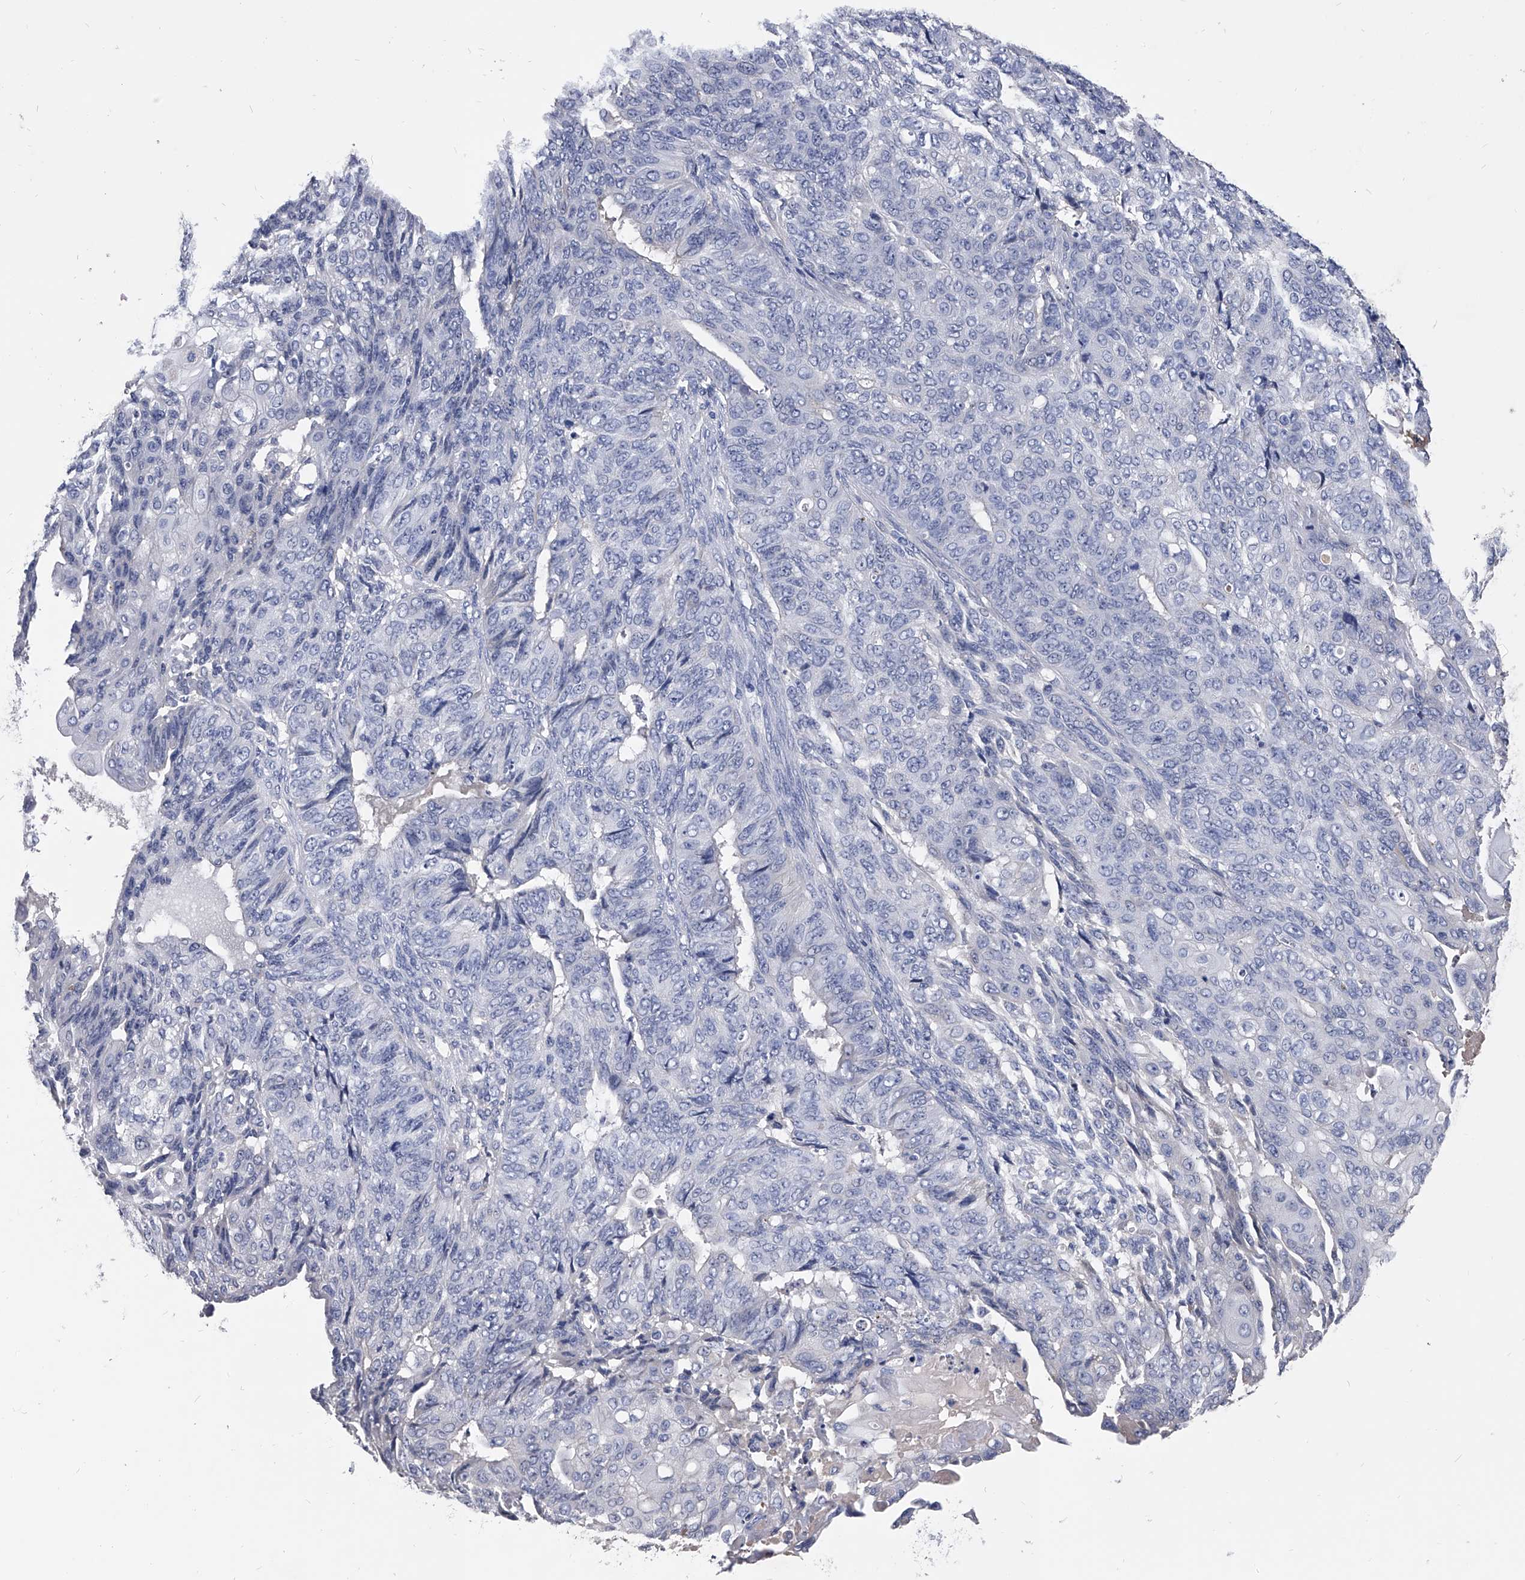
{"staining": {"intensity": "negative", "quantity": "none", "location": "none"}, "tissue": "endometrial cancer", "cell_type": "Tumor cells", "image_type": "cancer", "snomed": [{"axis": "morphology", "description": "Adenocarcinoma, NOS"}, {"axis": "topography", "description": "Endometrium"}], "caption": "Protein analysis of adenocarcinoma (endometrial) exhibits no significant expression in tumor cells.", "gene": "EFCAB7", "patient": {"sex": "female", "age": 32}}